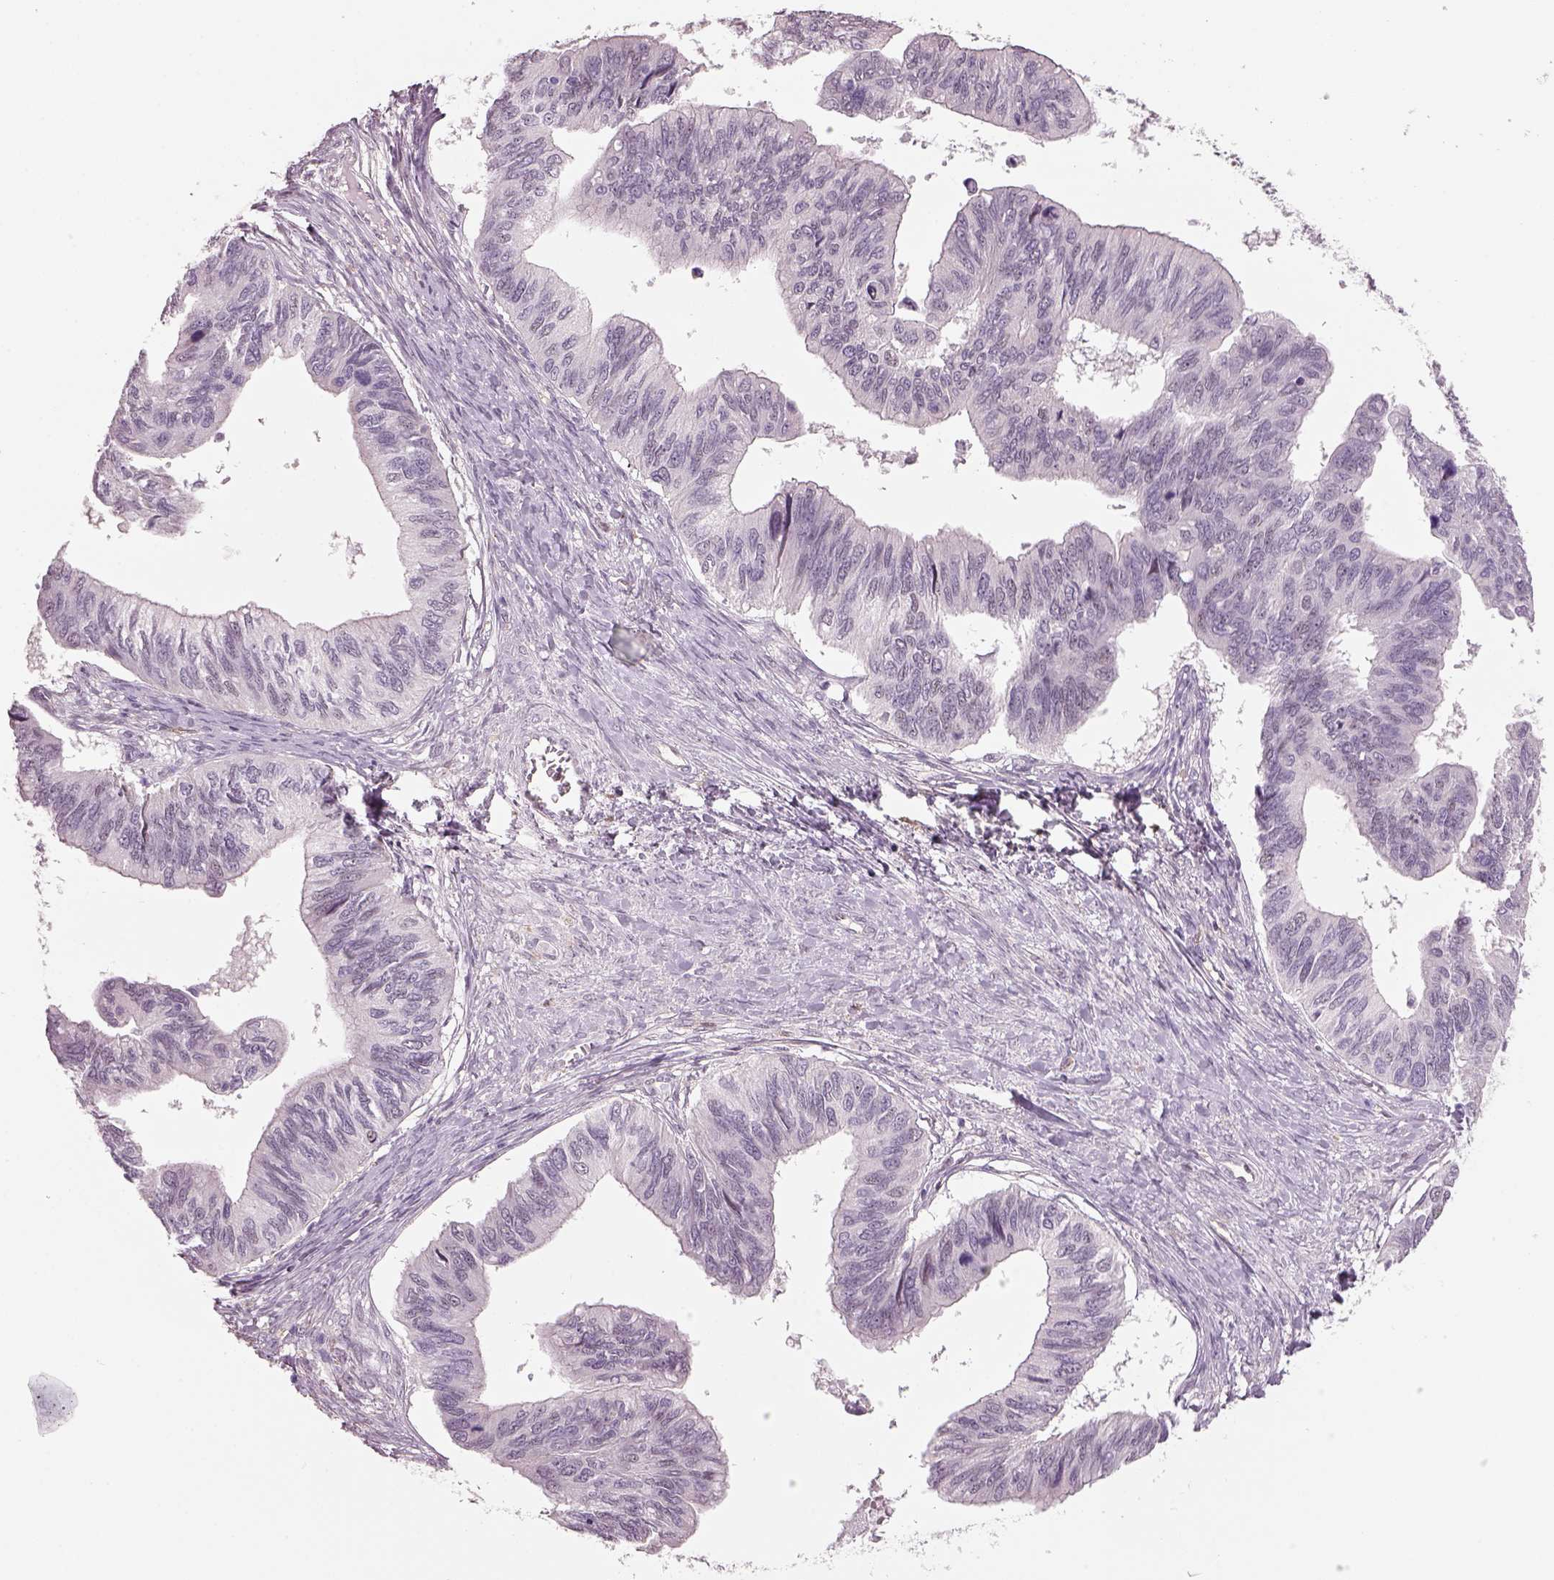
{"staining": {"intensity": "negative", "quantity": "none", "location": "none"}, "tissue": "ovarian cancer", "cell_type": "Tumor cells", "image_type": "cancer", "snomed": [{"axis": "morphology", "description": "Cystadenocarcinoma, mucinous, NOS"}, {"axis": "topography", "description": "Ovary"}], "caption": "This photomicrograph is of mucinous cystadenocarcinoma (ovarian) stained with immunohistochemistry (IHC) to label a protein in brown with the nuclei are counter-stained blue. There is no expression in tumor cells.", "gene": "NAT8", "patient": {"sex": "female", "age": 76}}